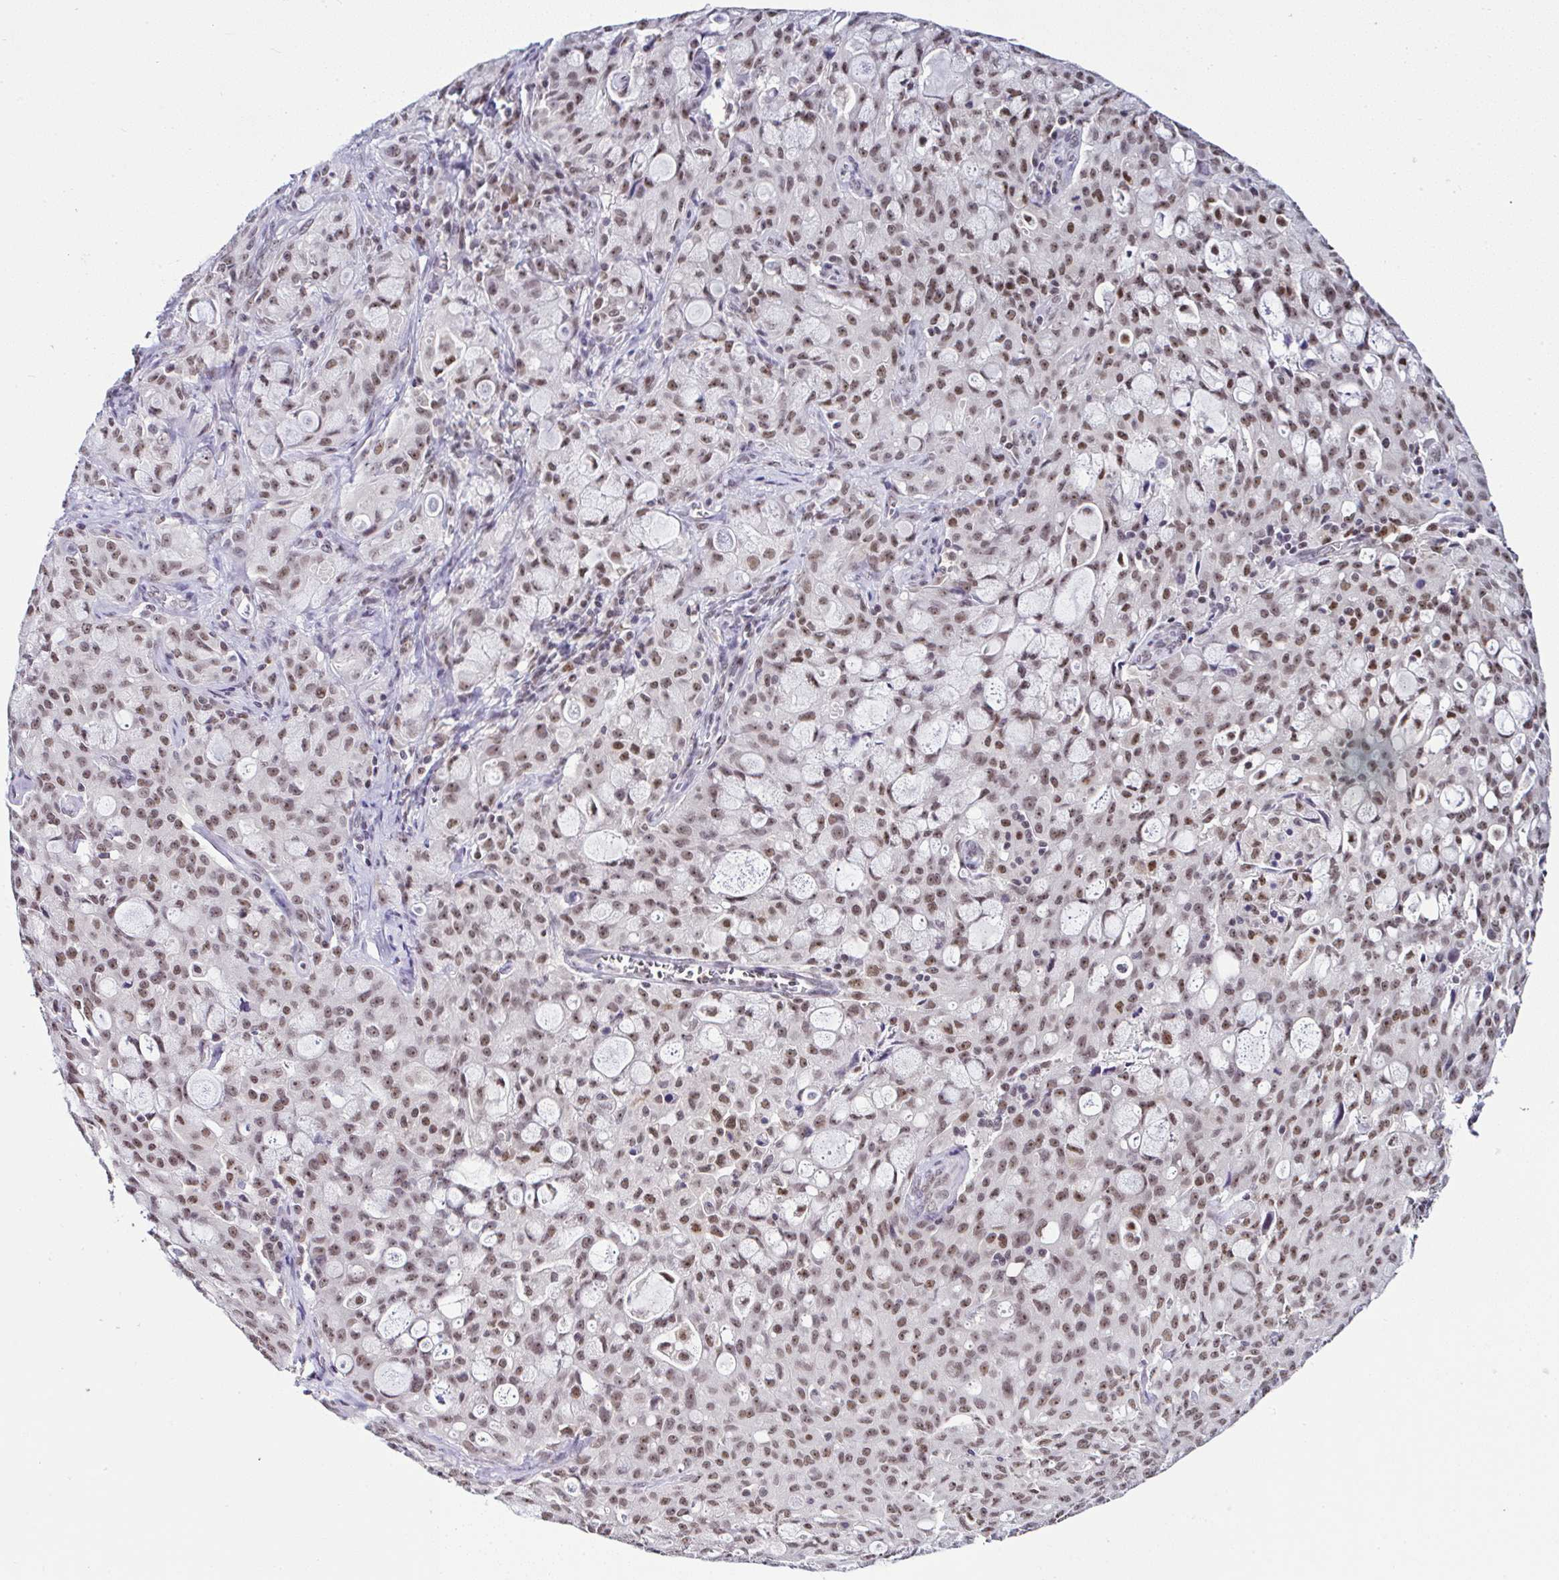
{"staining": {"intensity": "moderate", "quantity": ">75%", "location": "nuclear"}, "tissue": "lung cancer", "cell_type": "Tumor cells", "image_type": "cancer", "snomed": [{"axis": "morphology", "description": "Adenocarcinoma, NOS"}, {"axis": "topography", "description": "Lung"}], "caption": "An IHC micrograph of tumor tissue is shown. Protein staining in brown labels moderate nuclear positivity in lung adenocarcinoma within tumor cells.", "gene": "PTPN2", "patient": {"sex": "female", "age": 44}}